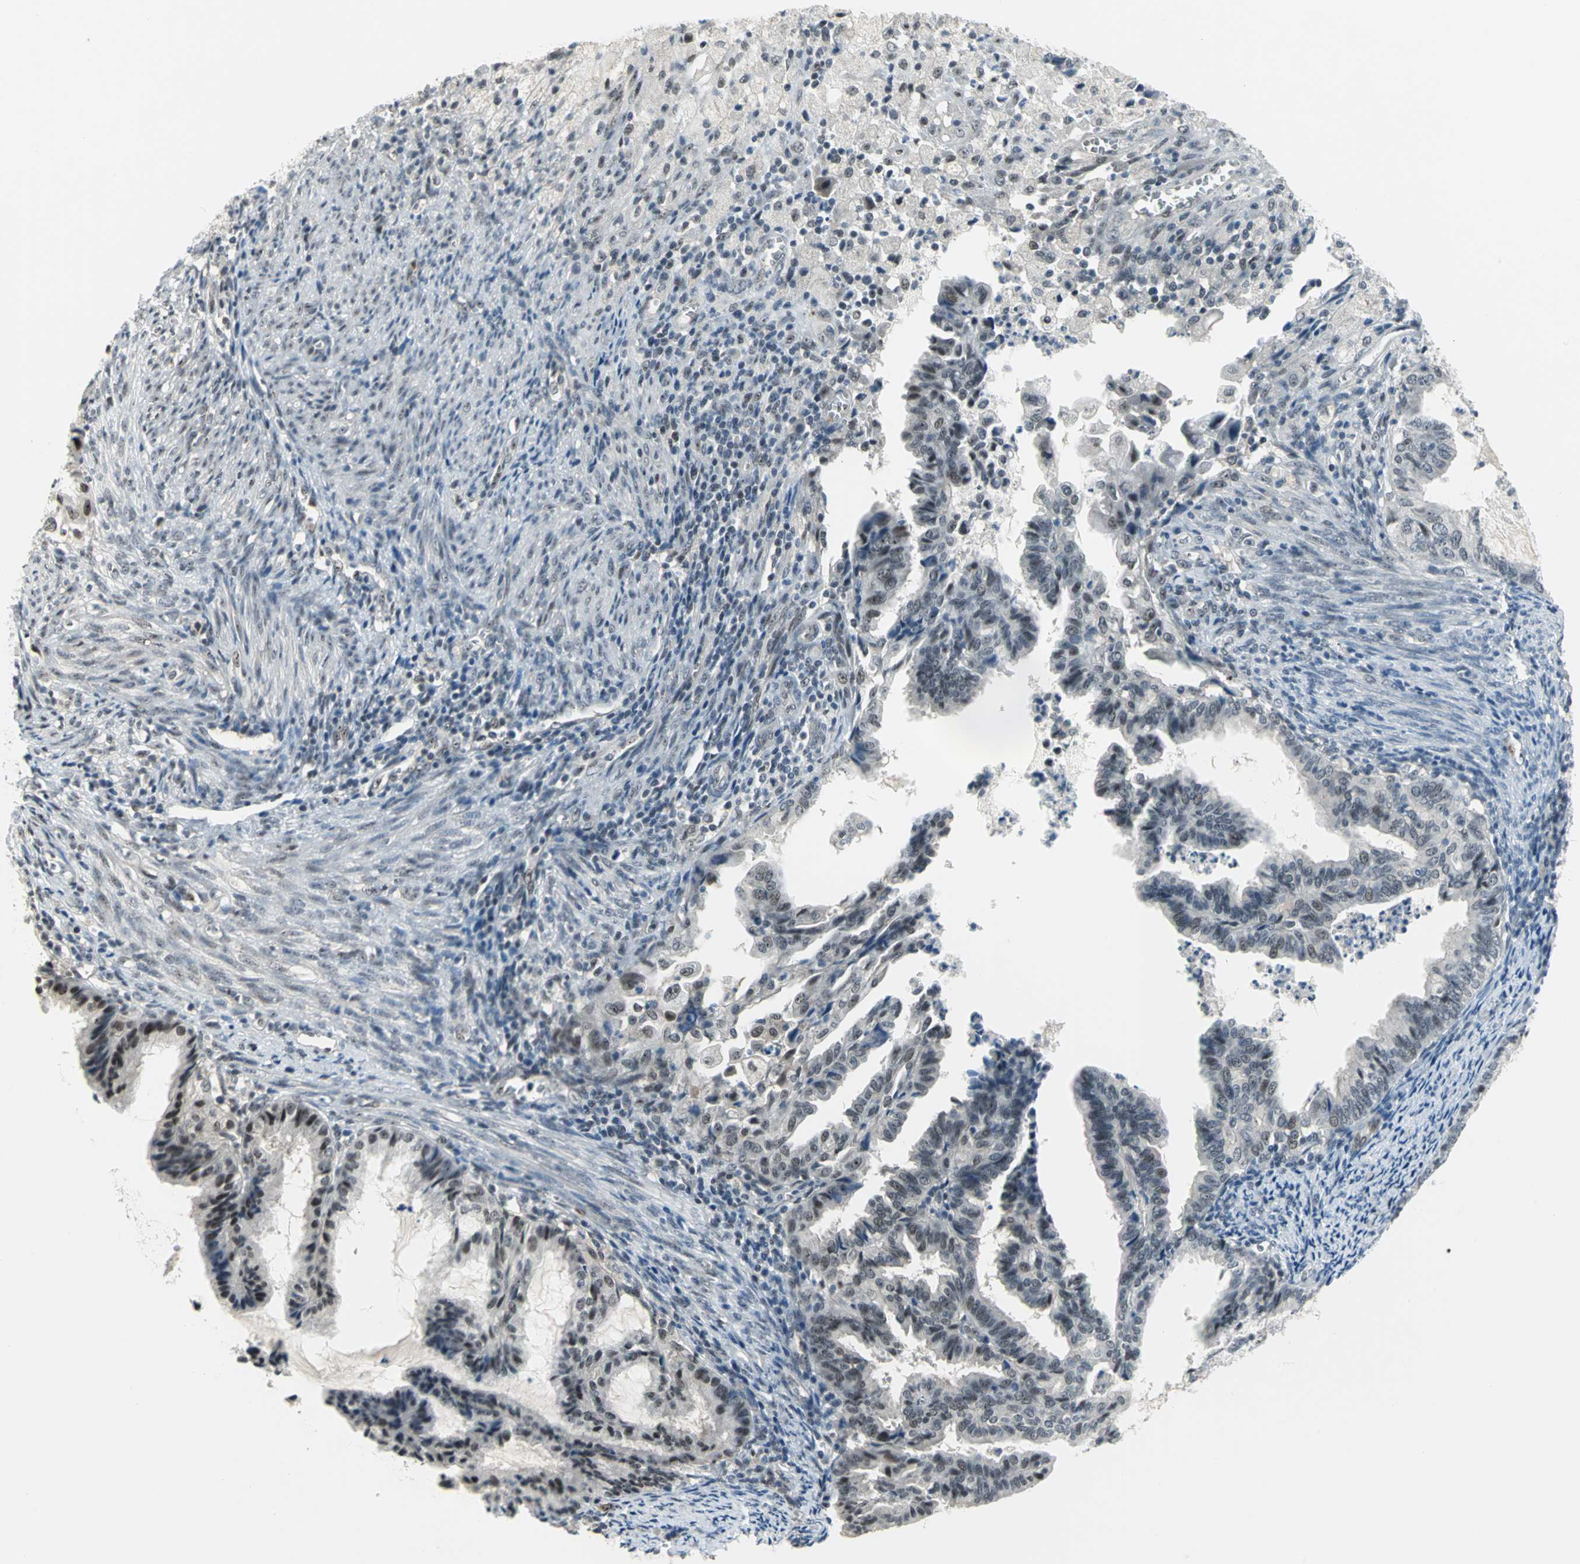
{"staining": {"intensity": "moderate", "quantity": "25%-75%", "location": "nuclear"}, "tissue": "cervical cancer", "cell_type": "Tumor cells", "image_type": "cancer", "snomed": [{"axis": "morphology", "description": "Normal tissue, NOS"}, {"axis": "morphology", "description": "Adenocarcinoma, NOS"}, {"axis": "topography", "description": "Cervix"}, {"axis": "topography", "description": "Endometrium"}], "caption": "This photomicrograph demonstrates cervical cancer stained with immunohistochemistry (IHC) to label a protein in brown. The nuclear of tumor cells show moderate positivity for the protein. Nuclei are counter-stained blue.", "gene": "GLI3", "patient": {"sex": "female", "age": 86}}